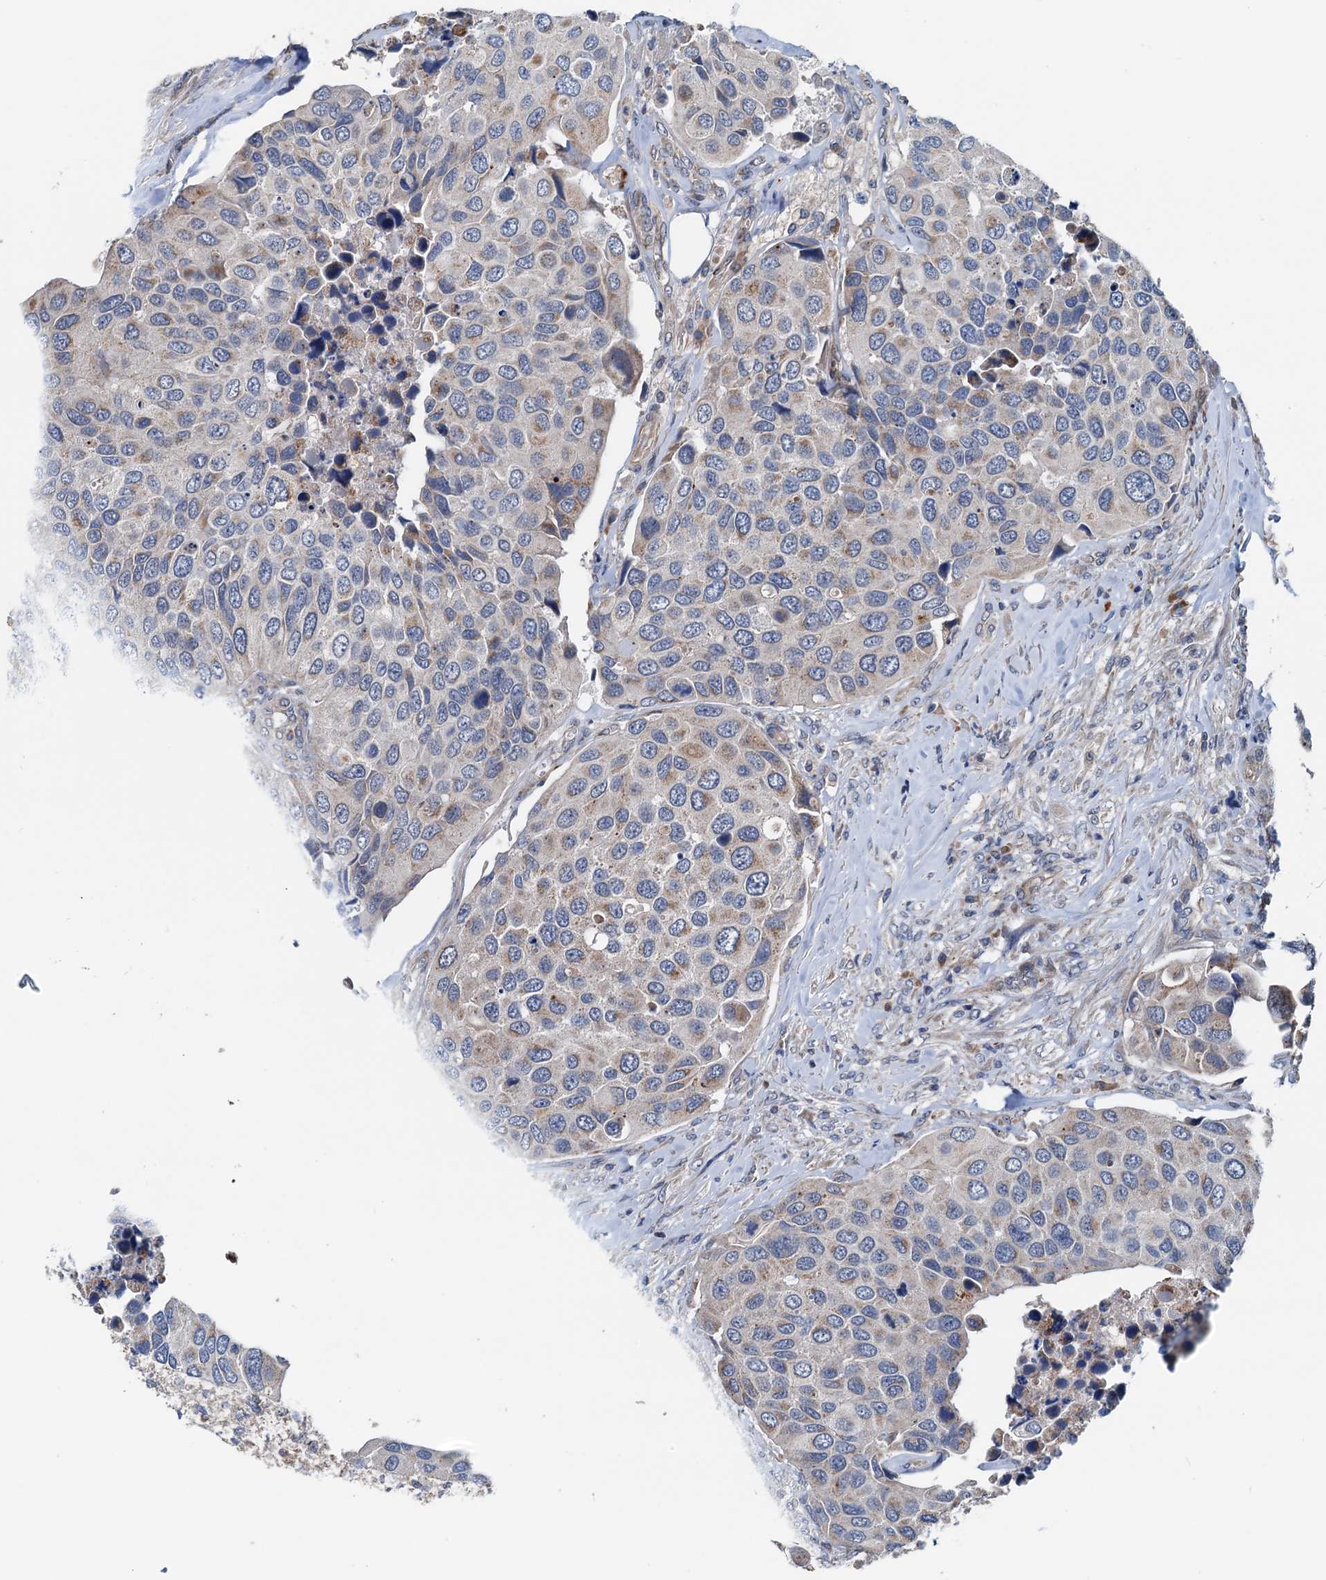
{"staining": {"intensity": "weak", "quantity": "<25%", "location": "cytoplasmic/membranous"}, "tissue": "urothelial cancer", "cell_type": "Tumor cells", "image_type": "cancer", "snomed": [{"axis": "morphology", "description": "Urothelial carcinoma, High grade"}, {"axis": "topography", "description": "Urinary bladder"}], "caption": "This is a histopathology image of immunohistochemistry (IHC) staining of high-grade urothelial carcinoma, which shows no expression in tumor cells.", "gene": "ELAC1", "patient": {"sex": "male", "age": 74}}